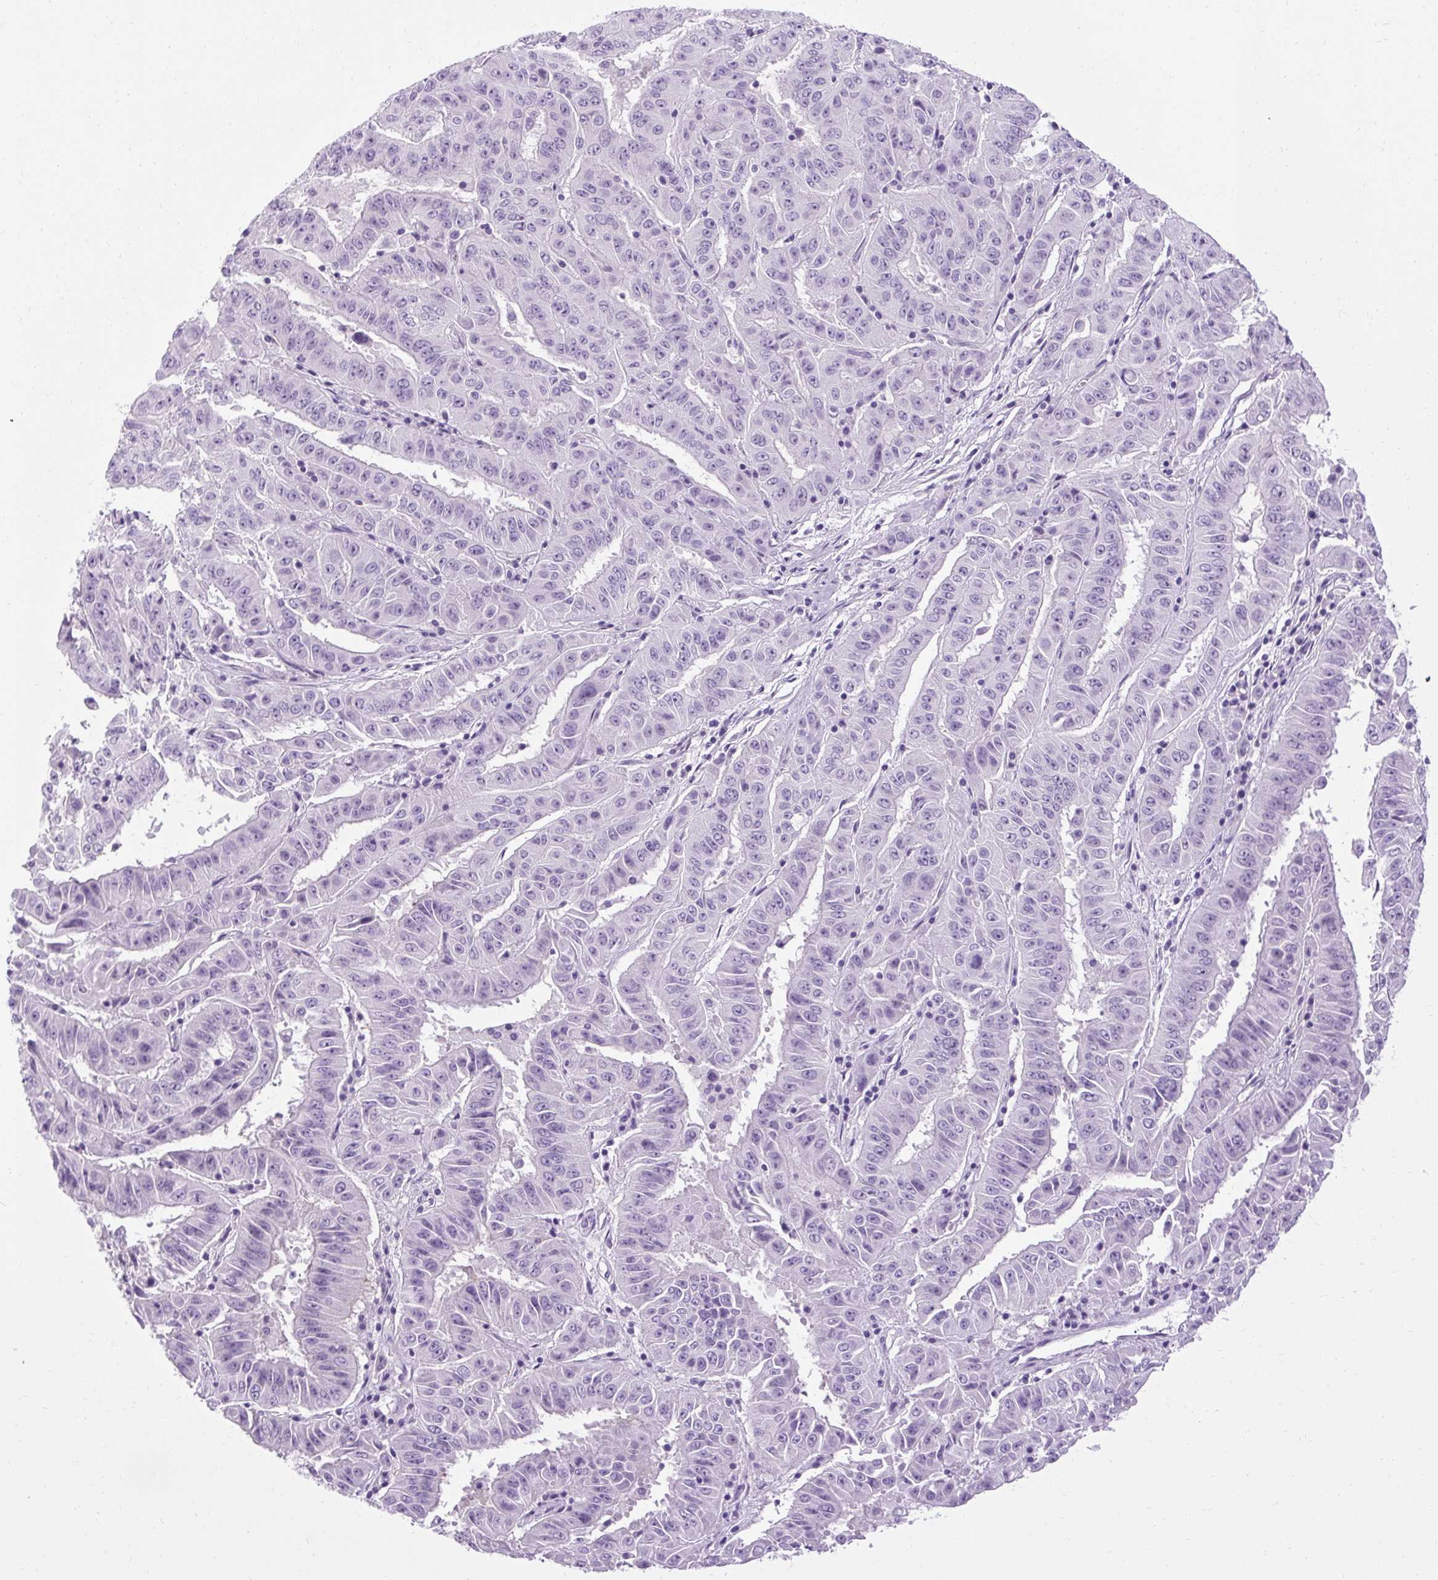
{"staining": {"intensity": "negative", "quantity": "none", "location": "none"}, "tissue": "pancreatic cancer", "cell_type": "Tumor cells", "image_type": "cancer", "snomed": [{"axis": "morphology", "description": "Adenocarcinoma, NOS"}, {"axis": "topography", "description": "Pancreas"}], "caption": "Immunohistochemistry (IHC) of pancreatic cancer (adenocarcinoma) demonstrates no positivity in tumor cells. (DAB (3,3'-diaminobenzidine) IHC, high magnification).", "gene": "B3GNT4", "patient": {"sex": "male", "age": 63}}